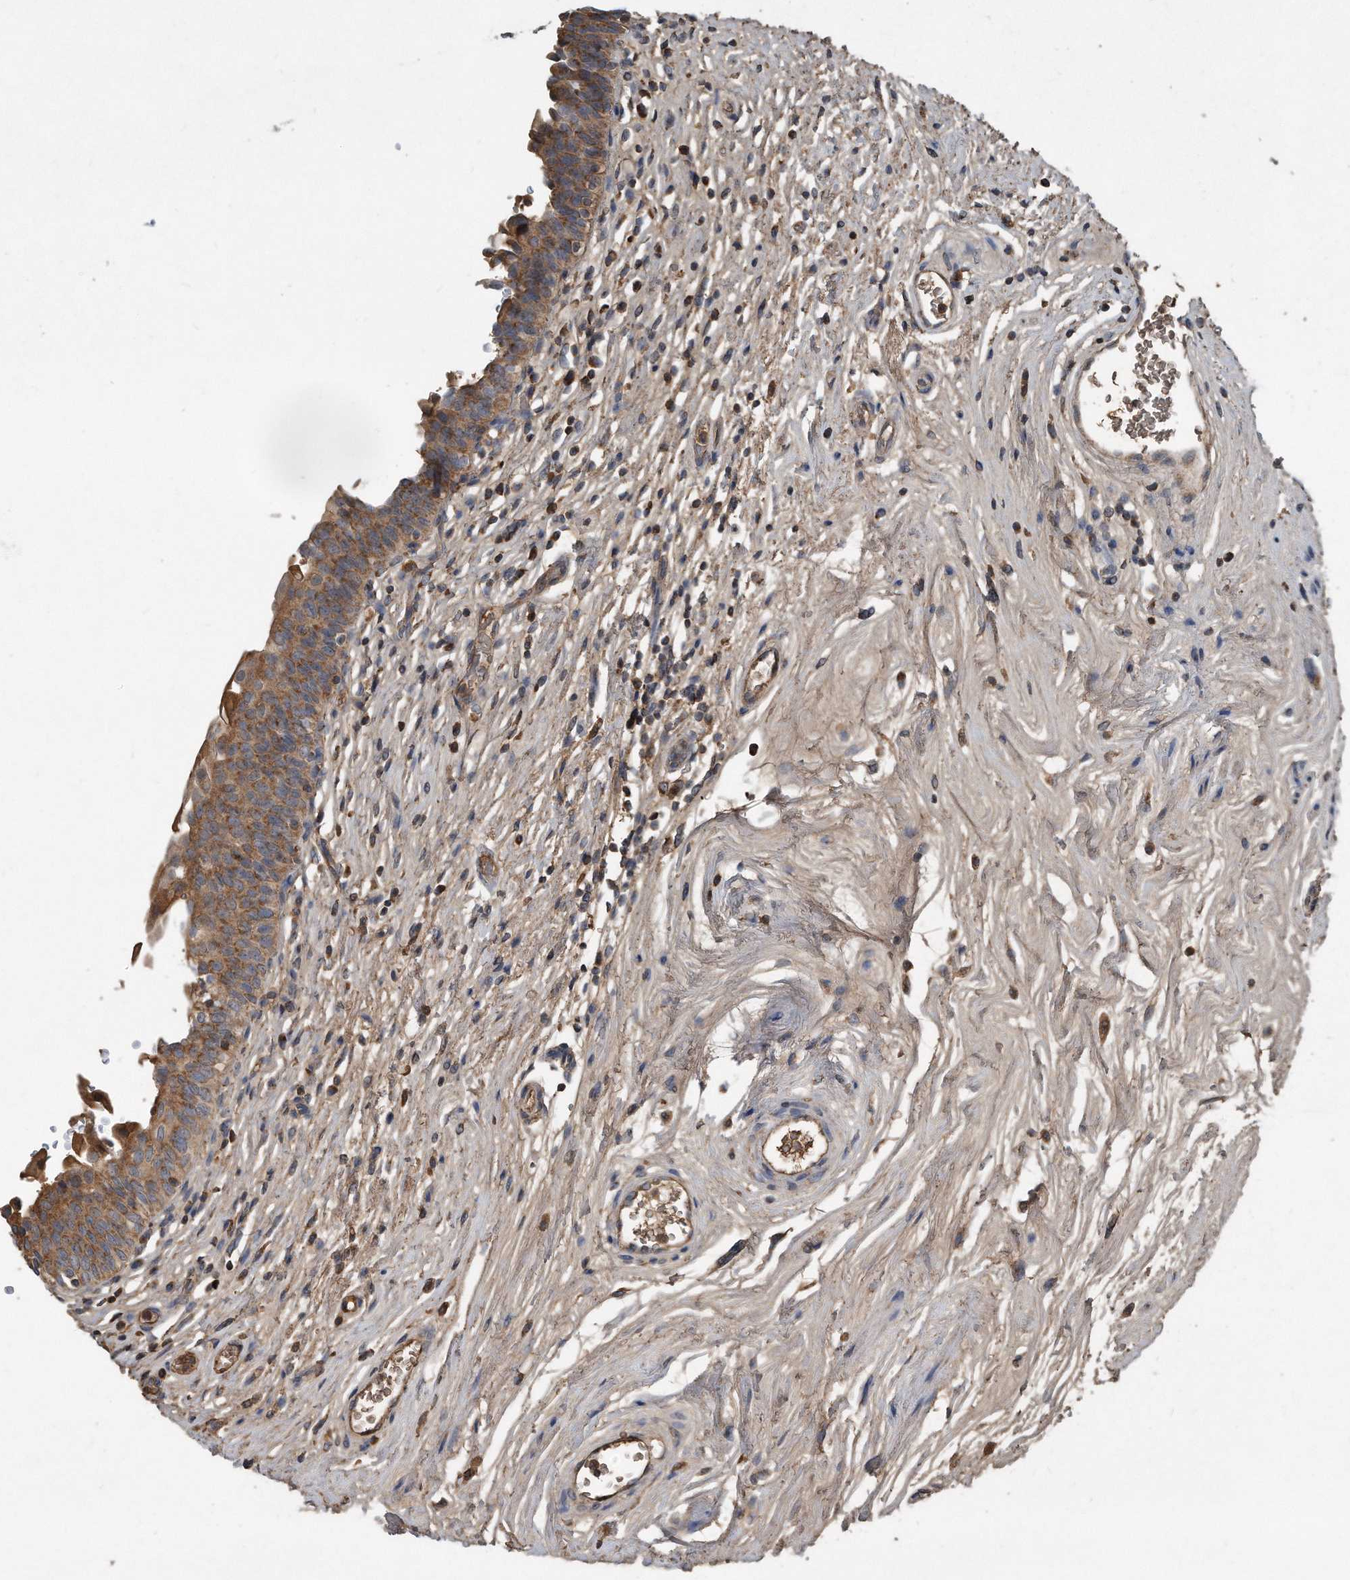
{"staining": {"intensity": "moderate", "quantity": ">75%", "location": "cytoplasmic/membranous"}, "tissue": "urinary bladder", "cell_type": "Urothelial cells", "image_type": "normal", "snomed": [{"axis": "morphology", "description": "Normal tissue, NOS"}, {"axis": "topography", "description": "Urinary bladder"}], "caption": "Protein expression analysis of unremarkable urinary bladder demonstrates moderate cytoplasmic/membranous expression in approximately >75% of urothelial cells. (IHC, brightfield microscopy, high magnification).", "gene": "SDHA", "patient": {"sex": "male", "age": 83}}